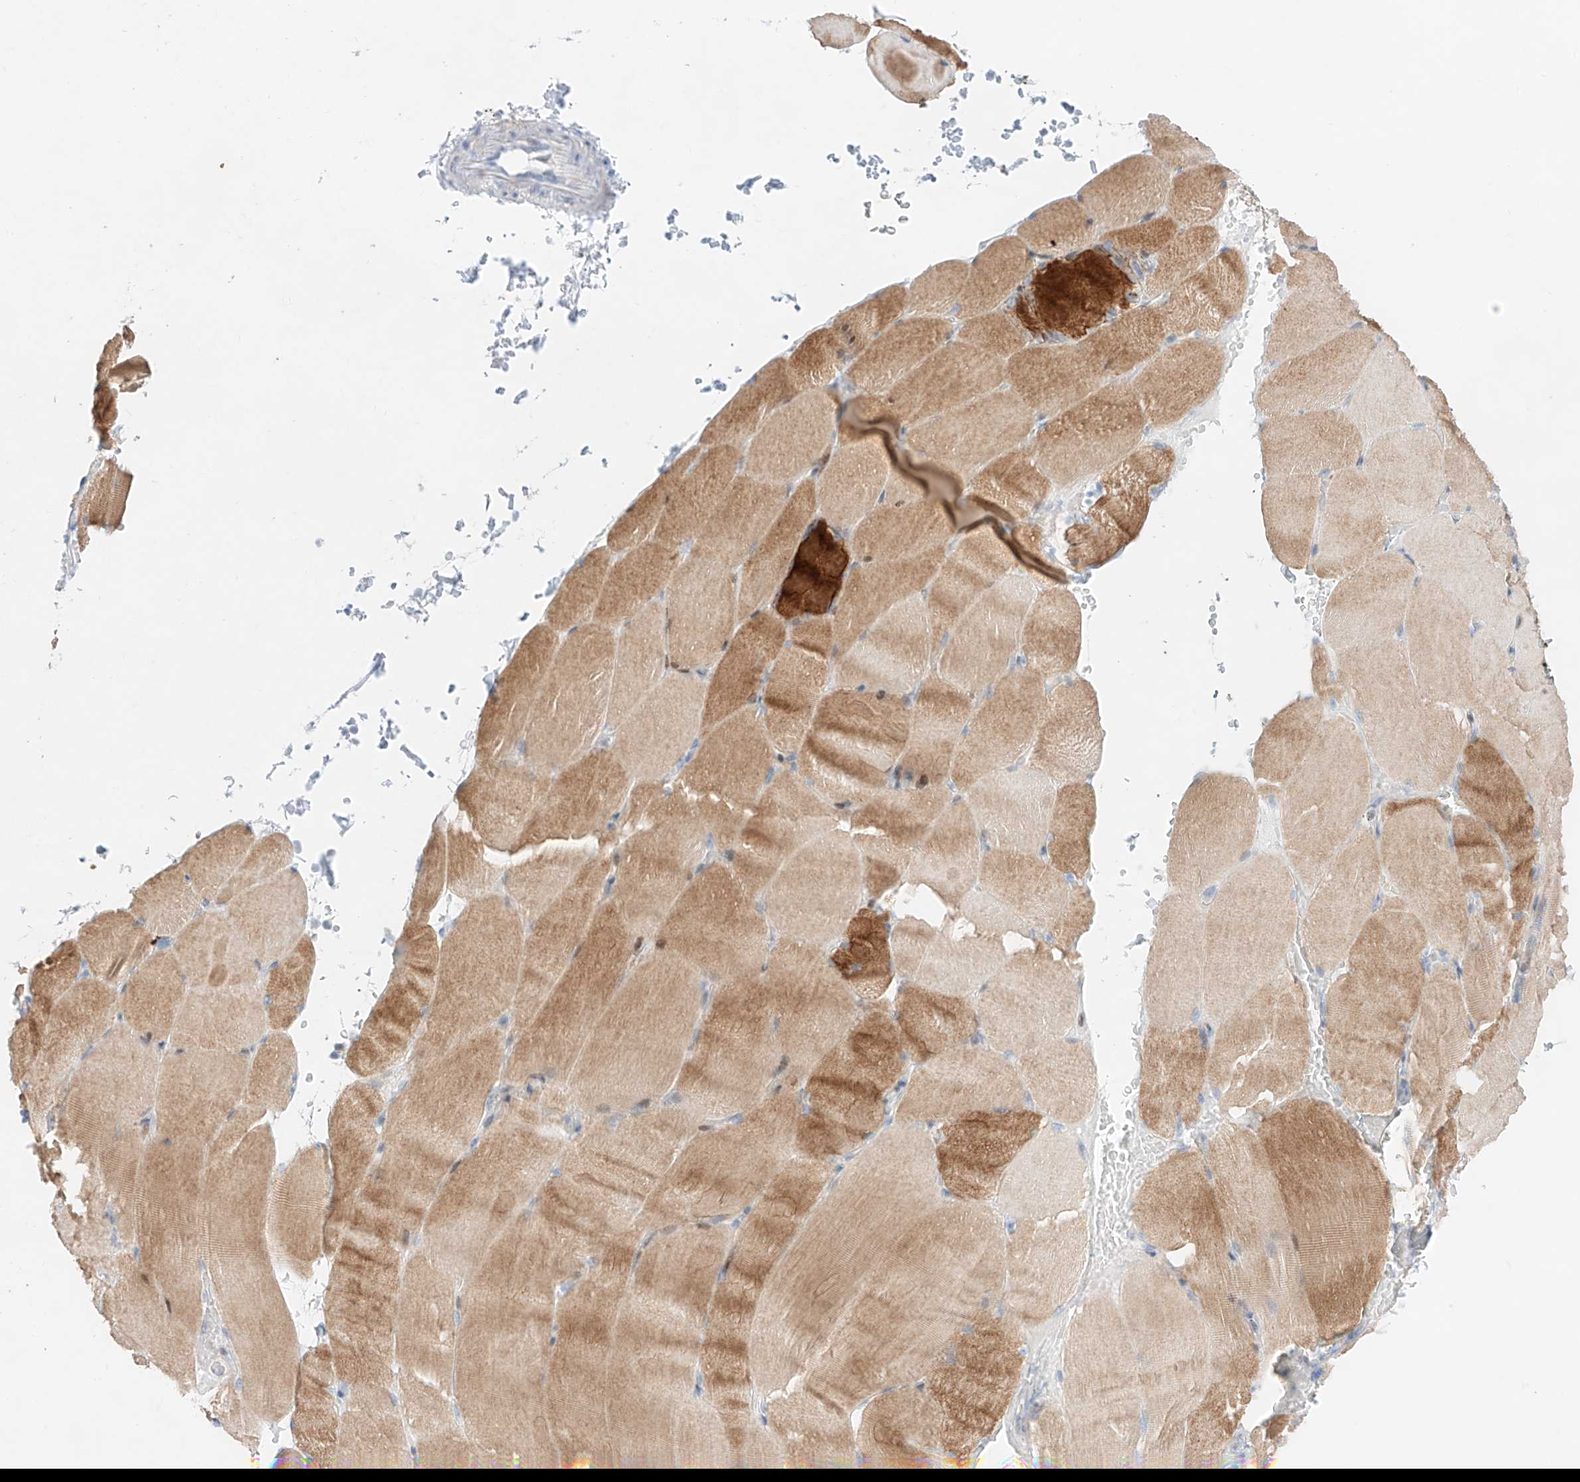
{"staining": {"intensity": "moderate", "quantity": ">75%", "location": "cytoplasmic/membranous"}, "tissue": "skeletal muscle", "cell_type": "Myocytes", "image_type": "normal", "snomed": [{"axis": "morphology", "description": "Normal tissue, NOS"}, {"axis": "topography", "description": "Skeletal muscle"}, {"axis": "topography", "description": "Parathyroid gland"}], "caption": "DAB (3,3'-diaminobenzidine) immunohistochemical staining of unremarkable human skeletal muscle exhibits moderate cytoplasmic/membranous protein positivity in about >75% of myocytes. (Brightfield microscopy of DAB IHC at high magnification).", "gene": "NT5C3B", "patient": {"sex": "female", "age": 37}}